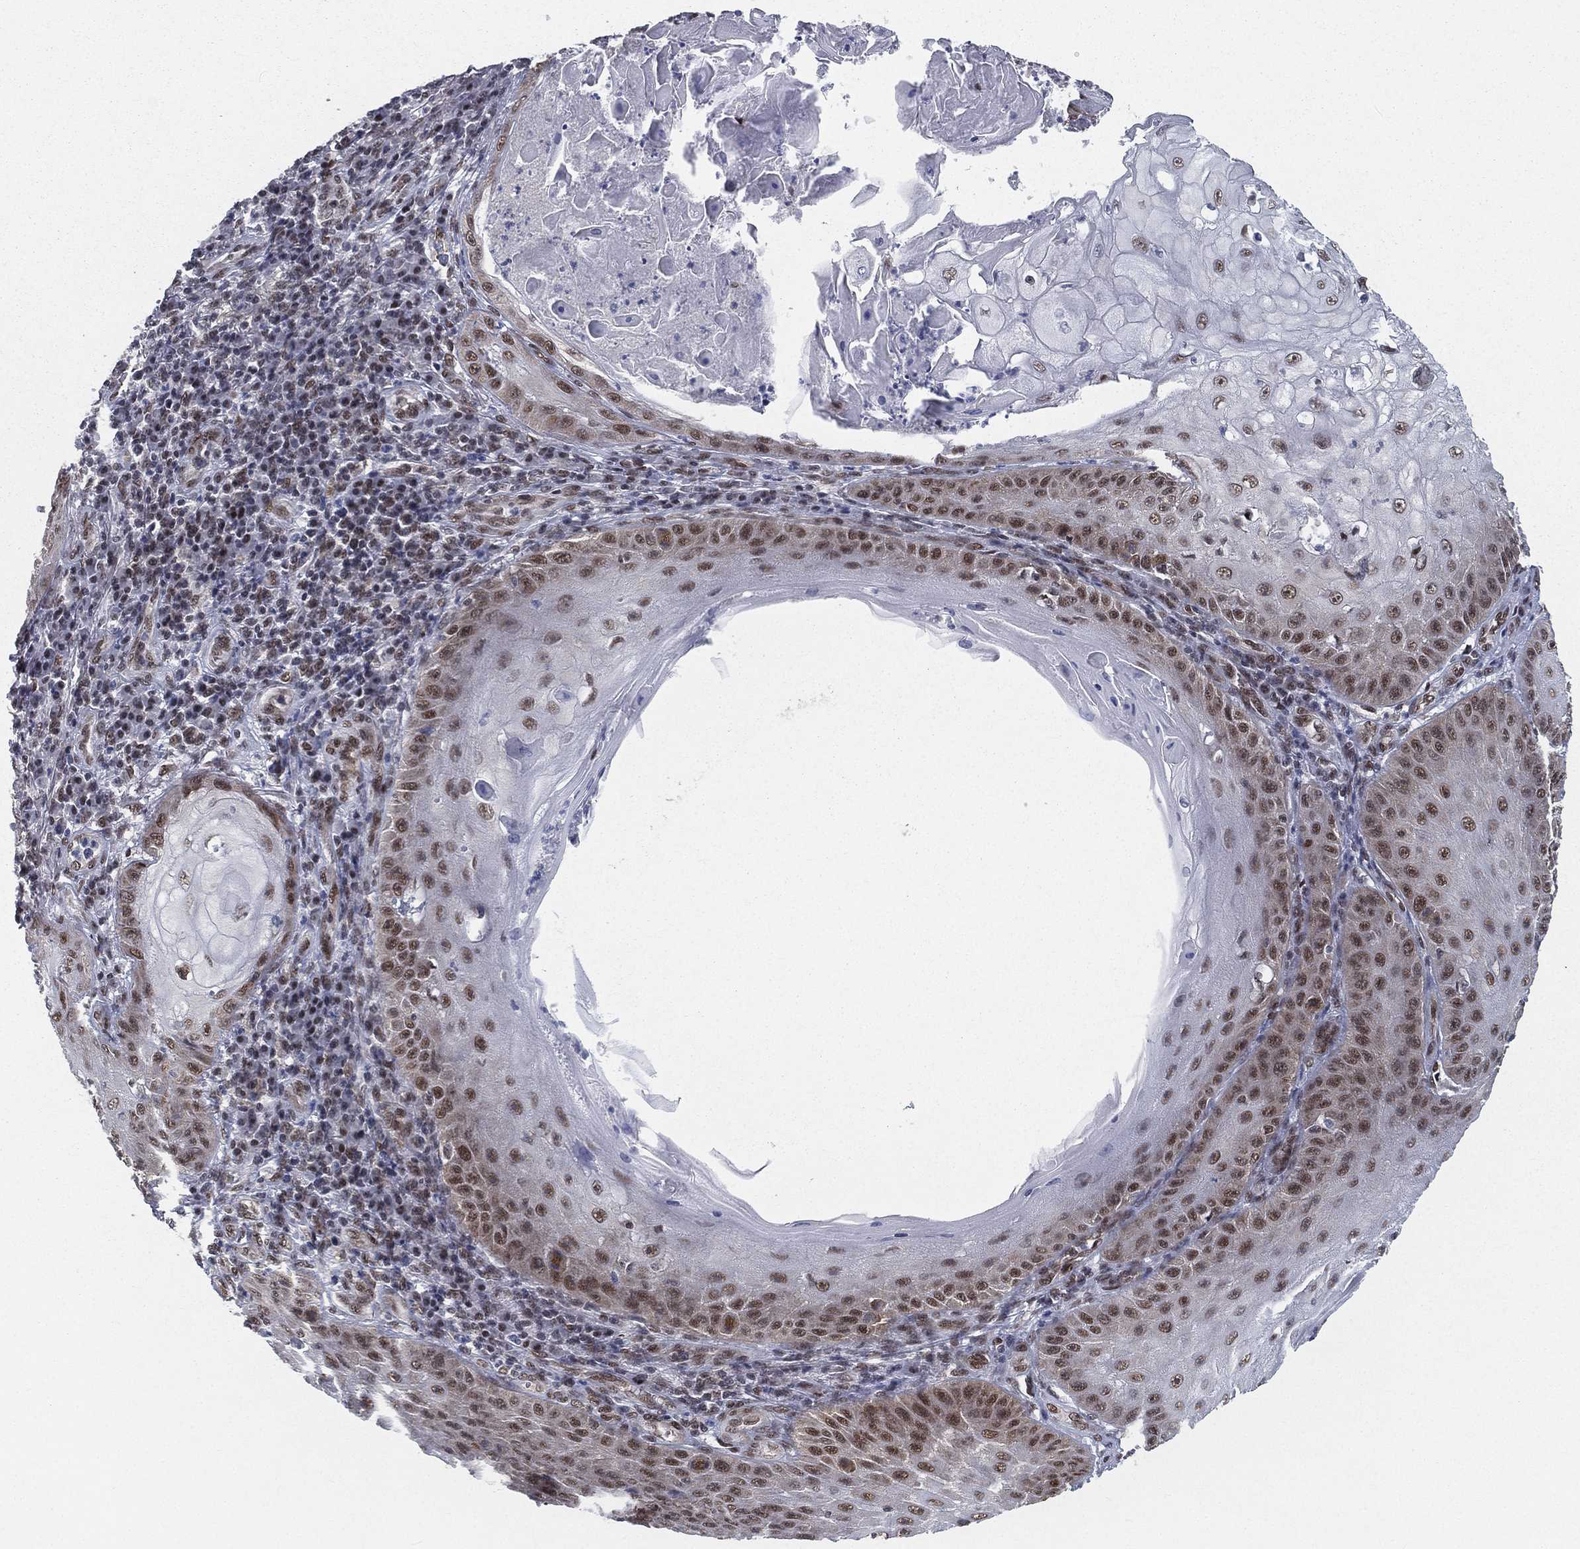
{"staining": {"intensity": "moderate", "quantity": "<25%", "location": "nuclear"}, "tissue": "skin cancer", "cell_type": "Tumor cells", "image_type": "cancer", "snomed": [{"axis": "morphology", "description": "Squamous cell carcinoma, NOS"}, {"axis": "topography", "description": "Skin"}], "caption": "Tumor cells reveal low levels of moderate nuclear staining in about <25% of cells in human squamous cell carcinoma (skin).", "gene": "FUBP3", "patient": {"sex": "male", "age": 70}}